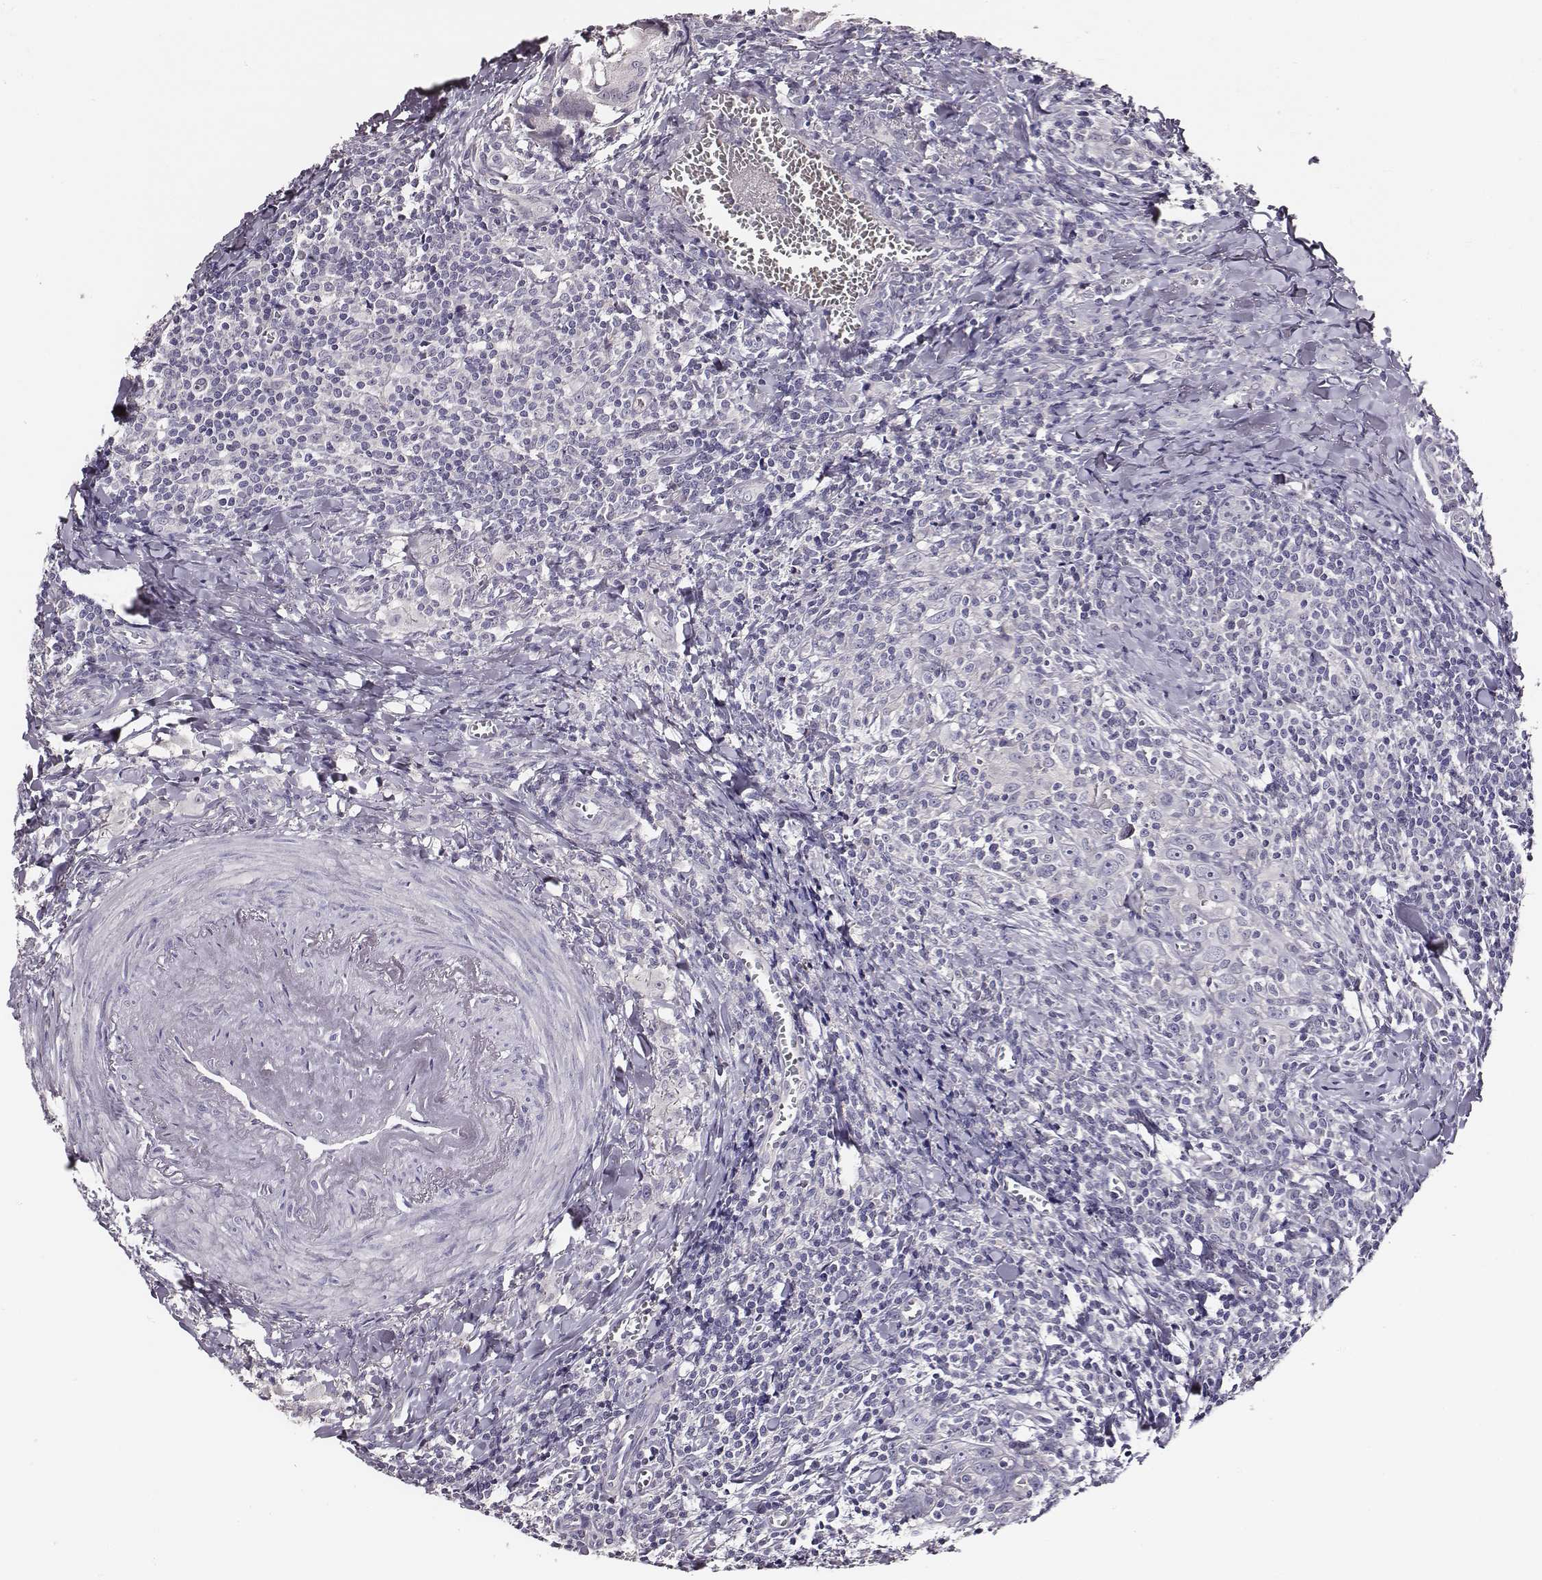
{"staining": {"intensity": "negative", "quantity": "none", "location": "none"}, "tissue": "head and neck cancer", "cell_type": "Tumor cells", "image_type": "cancer", "snomed": [{"axis": "morphology", "description": "Squamous cell carcinoma, NOS"}, {"axis": "topography", "description": "Head-Neck"}], "caption": "Immunohistochemistry histopathology image of human head and neck cancer (squamous cell carcinoma) stained for a protein (brown), which exhibits no staining in tumor cells. (DAB (3,3'-diaminobenzidine) immunohistochemistry (IHC) with hematoxylin counter stain).", "gene": "AADAT", "patient": {"sex": "female", "age": 95}}